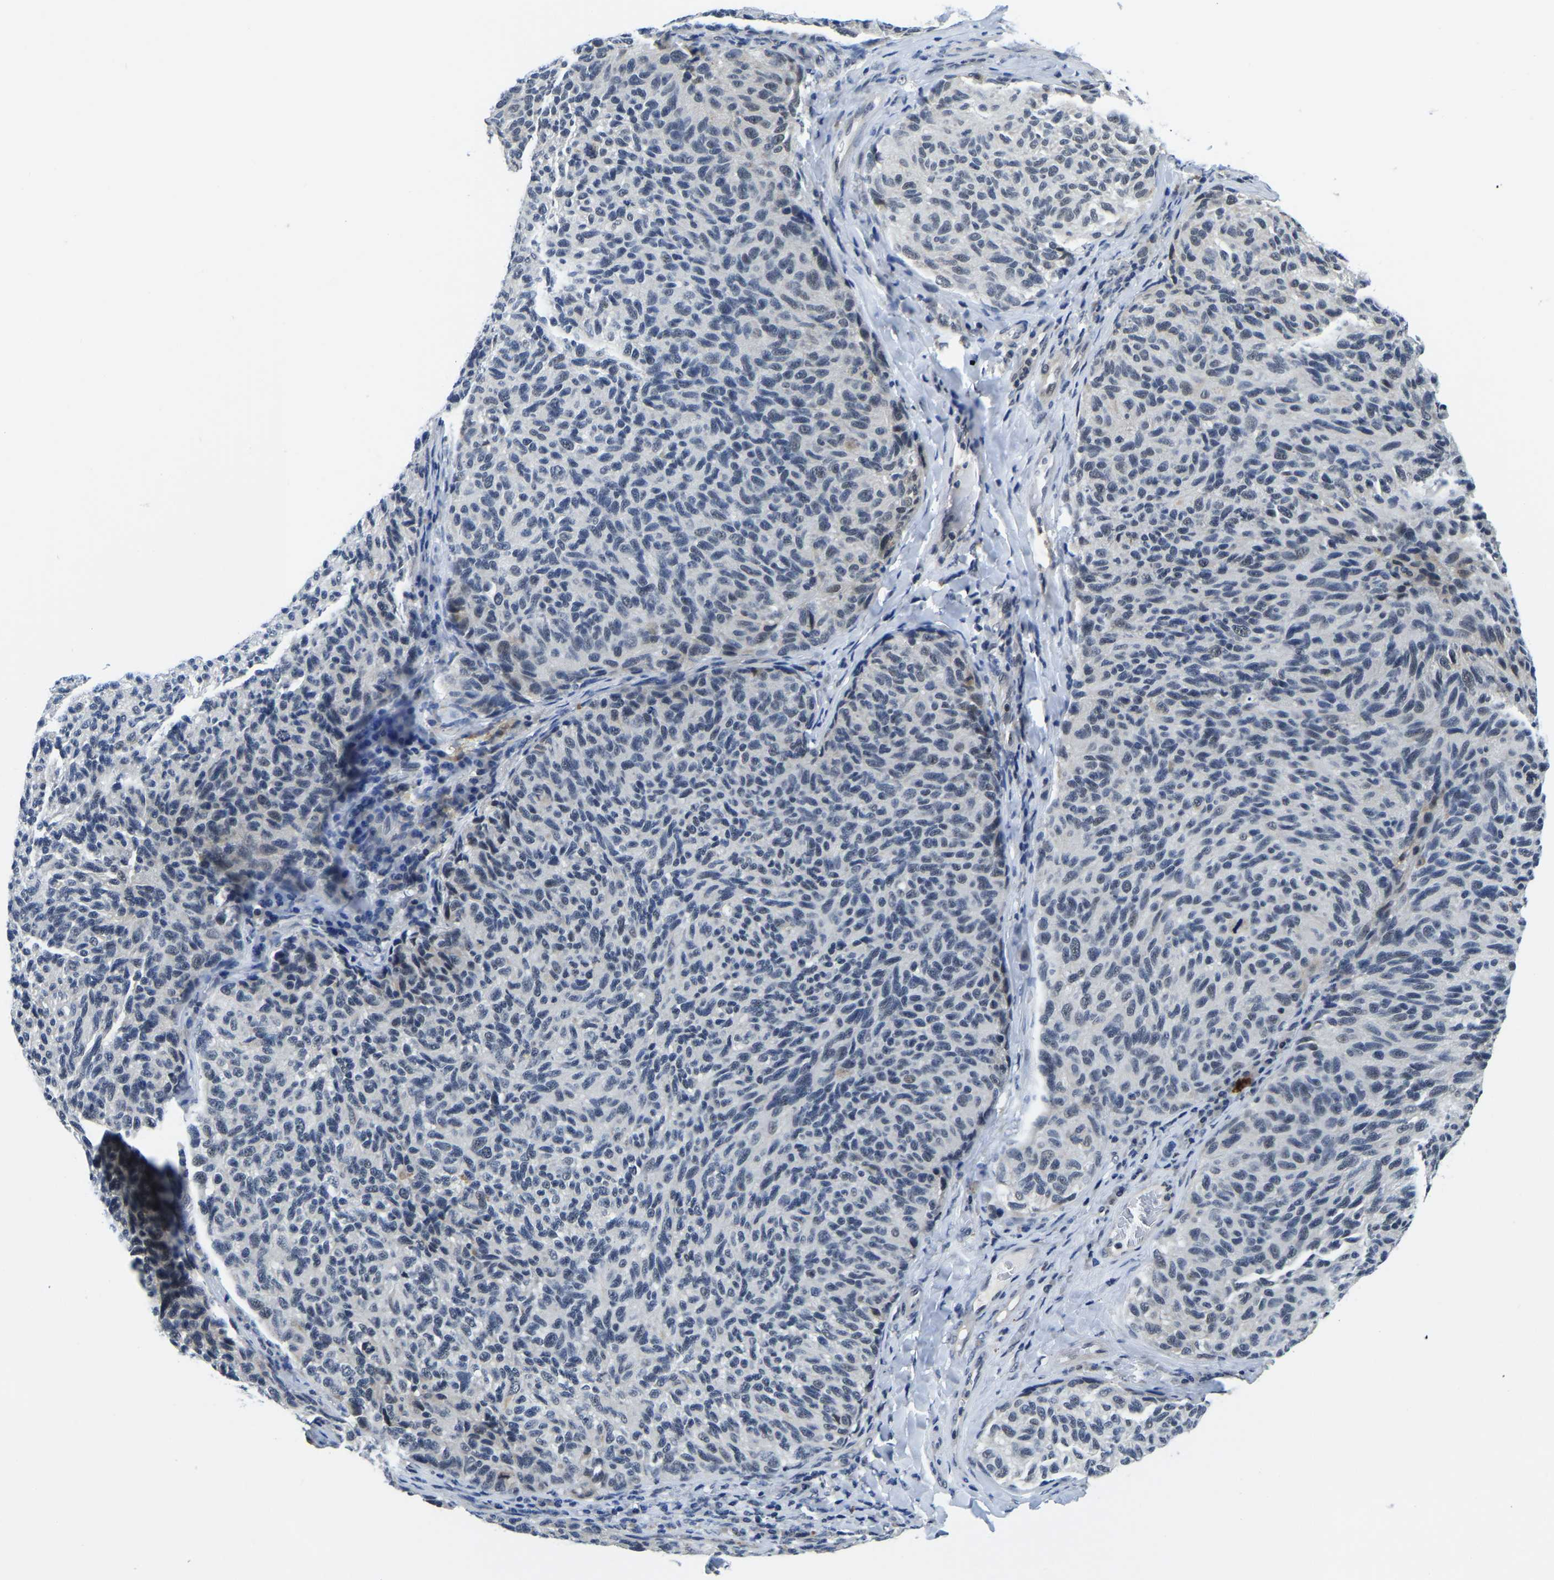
{"staining": {"intensity": "negative", "quantity": "none", "location": "none"}, "tissue": "melanoma", "cell_type": "Tumor cells", "image_type": "cancer", "snomed": [{"axis": "morphology", "description": "Malignant melanoma, NOS"}, {"axis": "topography", "description": "Skin"}], "caption": "There is no significant expression in tumor cells of malignant melanoma. (Brightfield microscopy of DAB immunohistochemistry (IHC) at high magnification).", "gene": "POLDIP3", "patient": {"sex": "female", "age": 73}}